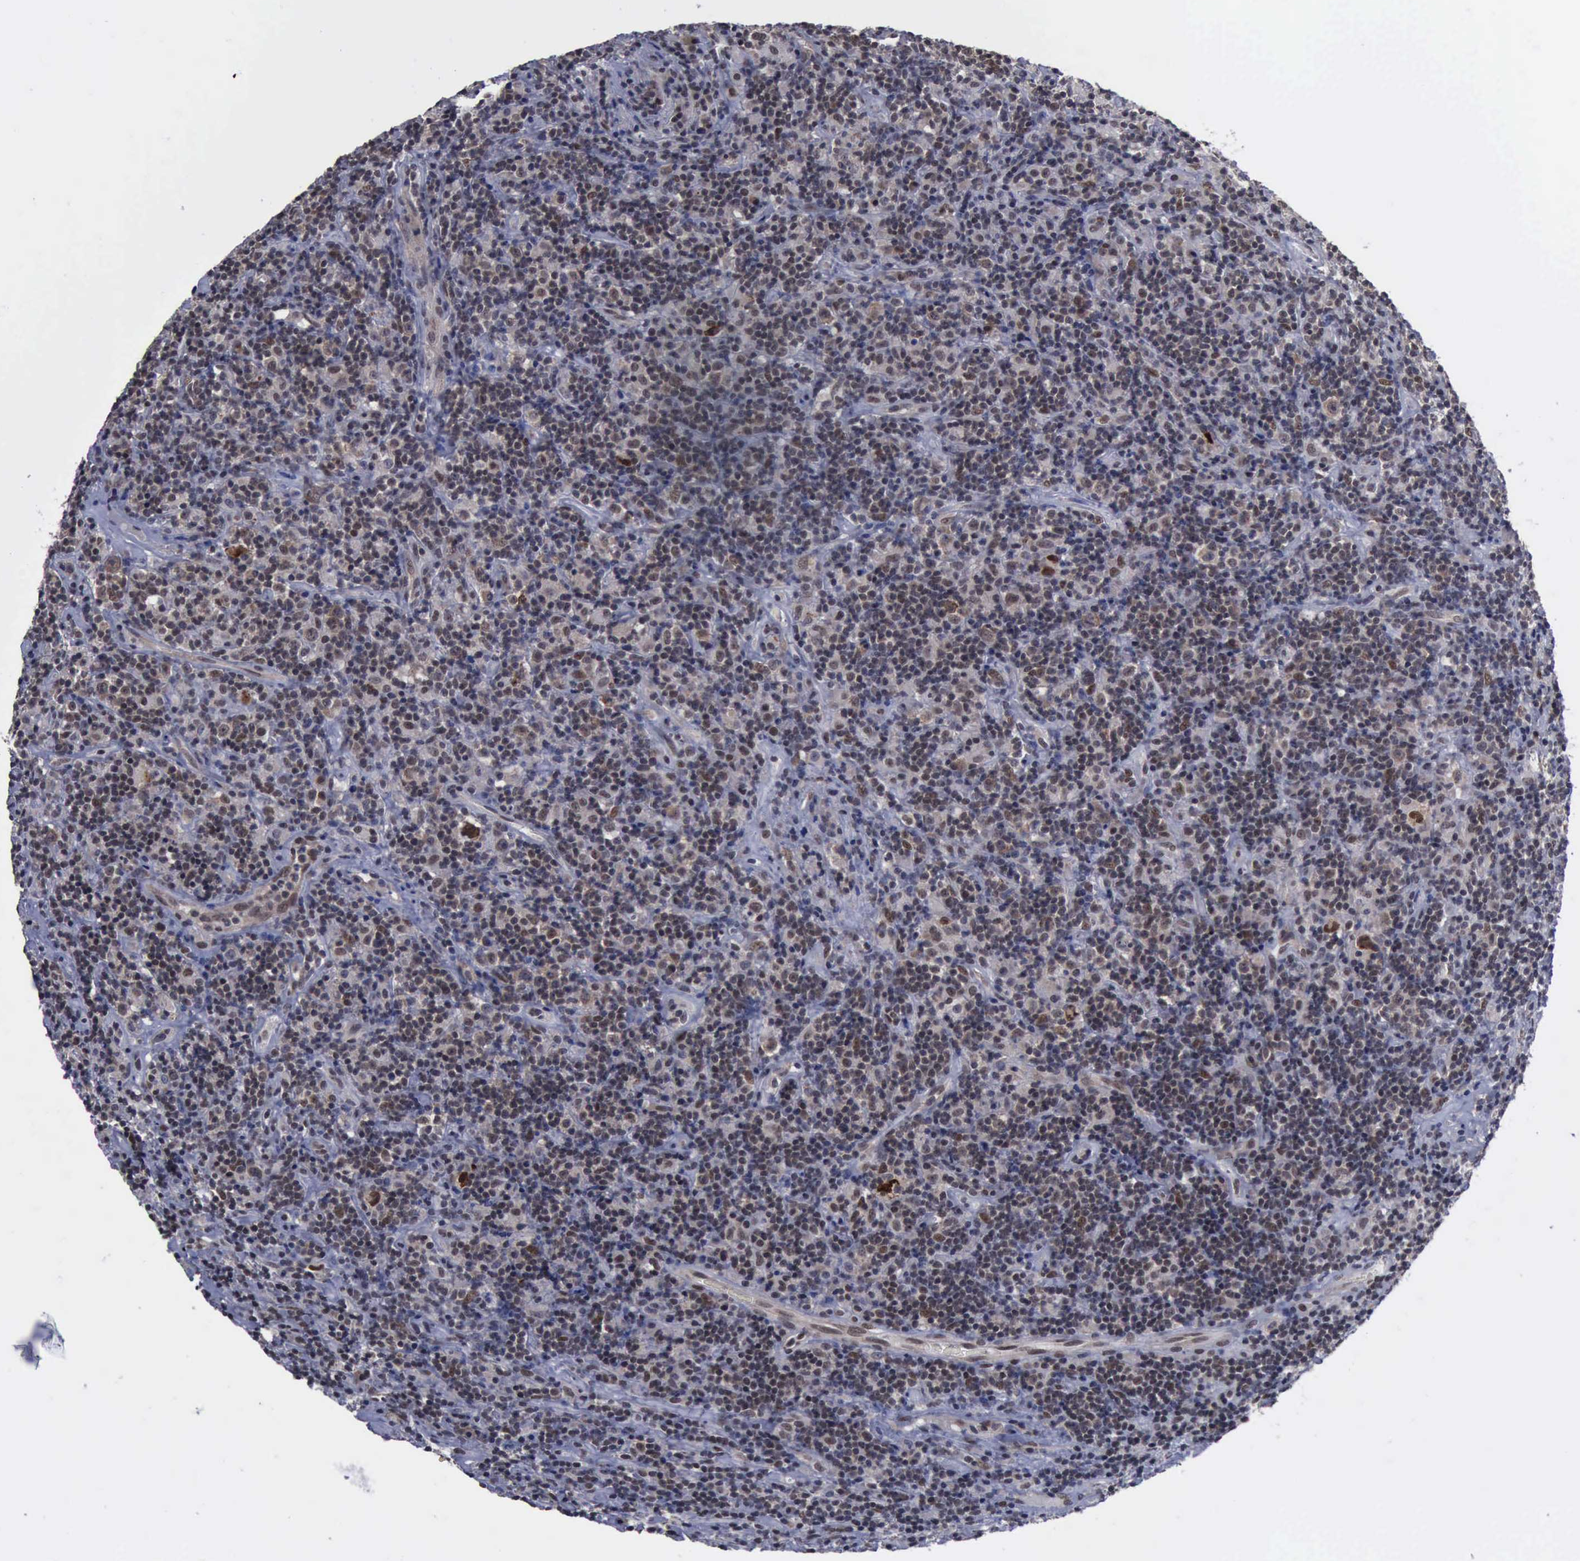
{"staining": {"intensity": "weak", "quantity": "25%-75%", "location": "nuclear"}, "tissue": "lymphoma", "cell_type": "Tumor cells", "image_type": "cancer", "snomed": [{"axis": "morphology", "description": "Hodgkin's disease, NOS"}, {"axis": "topography", "description": "Lymph node"}], "caption": "Human lymphoma stained for a protein (brown) shows weak nuclear positive staining in approximately 25%-75% of tumor cells.", "gene": "RTCB", "patient": {"sex": "male", "age": 46}}